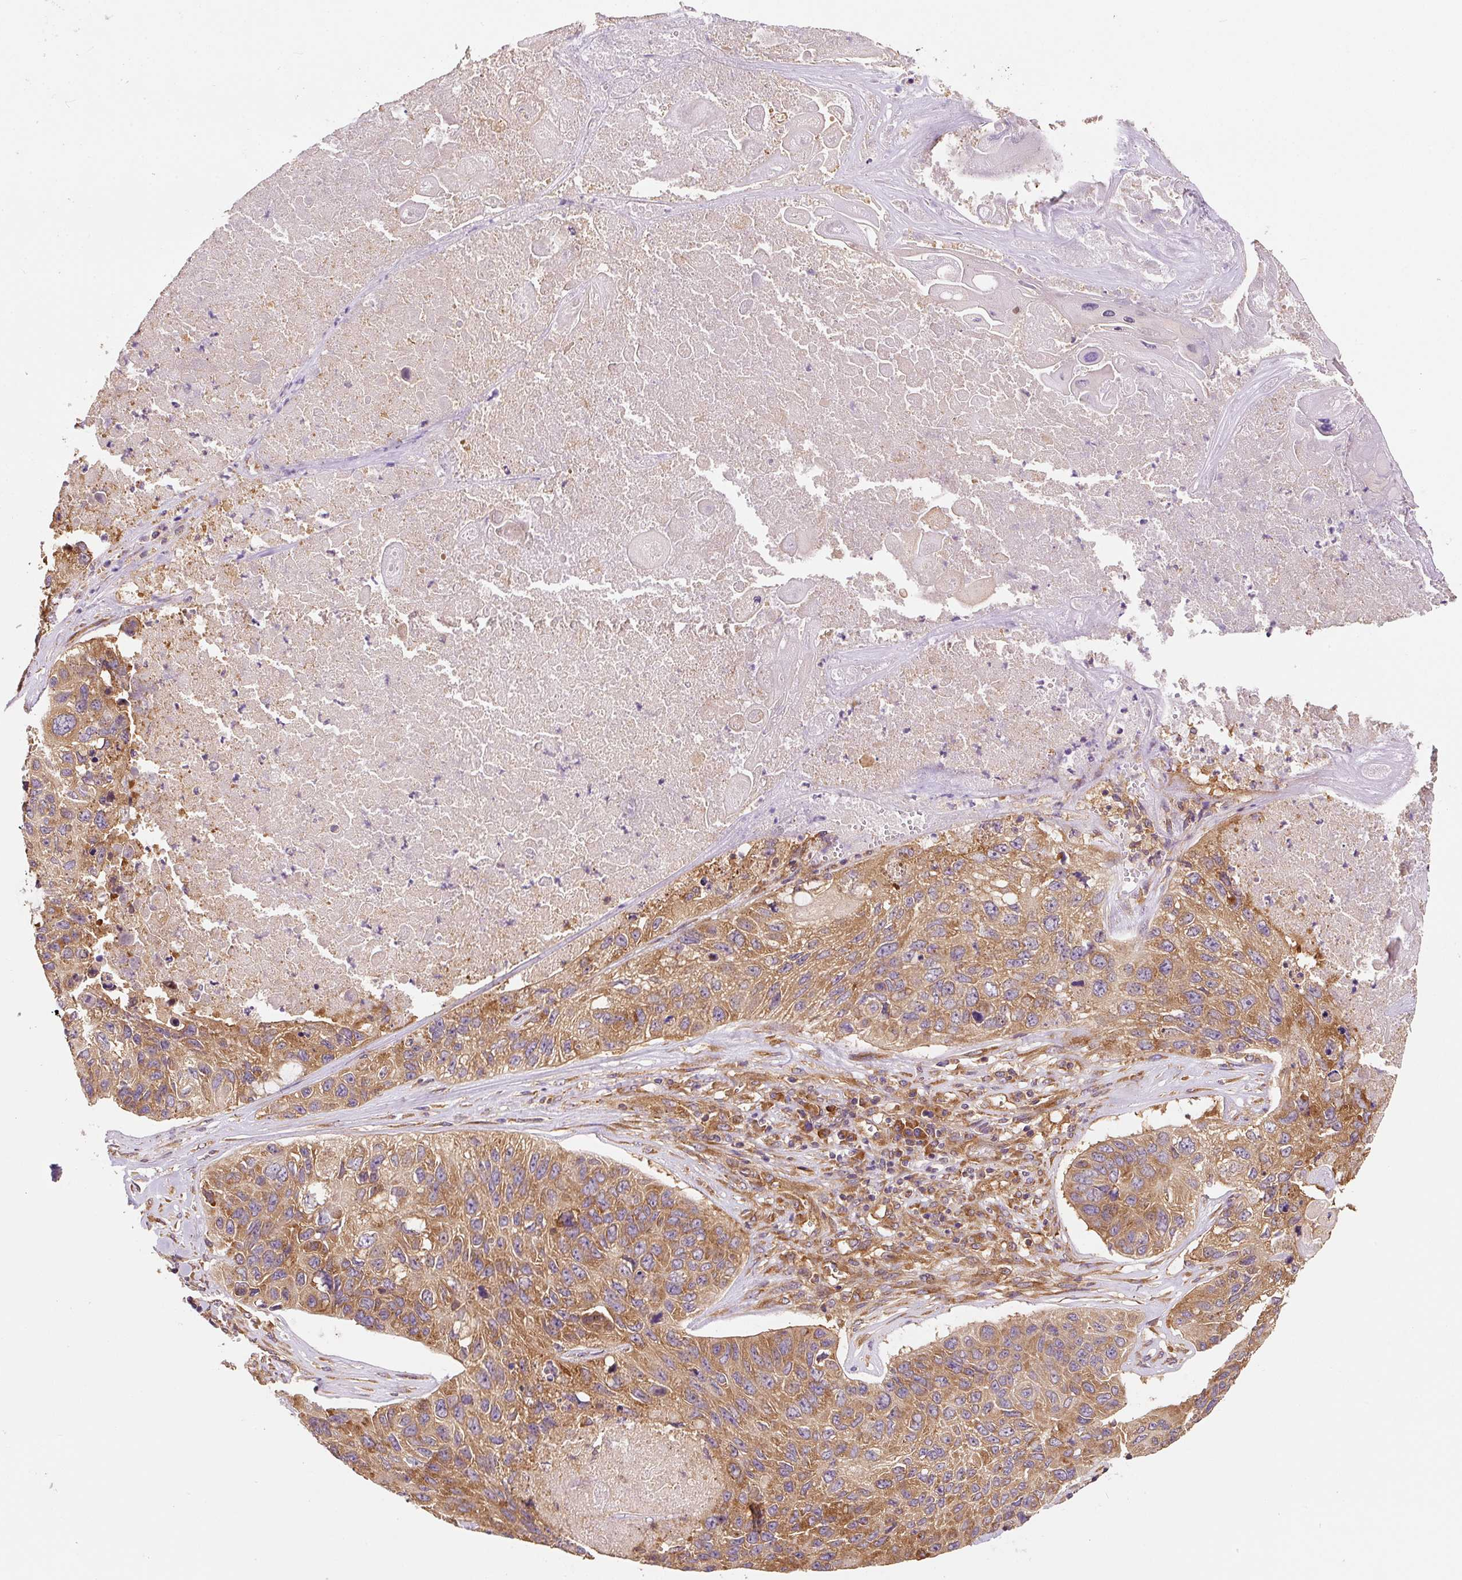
{"staining": {"intensity": "moderate", "quantity": ">75%", "location": "cytoplasmic/membranous"}, "tissue": "lung cancer", "cell_type": "Tumor cells", "image_type": "cancer", "snomed": [{"axis": "morphology", "description": "Squamous cell carcinoma, NOS"}, {"axis": "topography", "description": "Lung"}], "caption": "Immunohistochemistry image of human lung cancer stained for a protein (brown), which reveals medium levels of moderate cytoplasmic/membranous expression in about >75% of tumor cells.", "gene": "EIF2S2", "patient": {"sex": "male", "age": 61}}